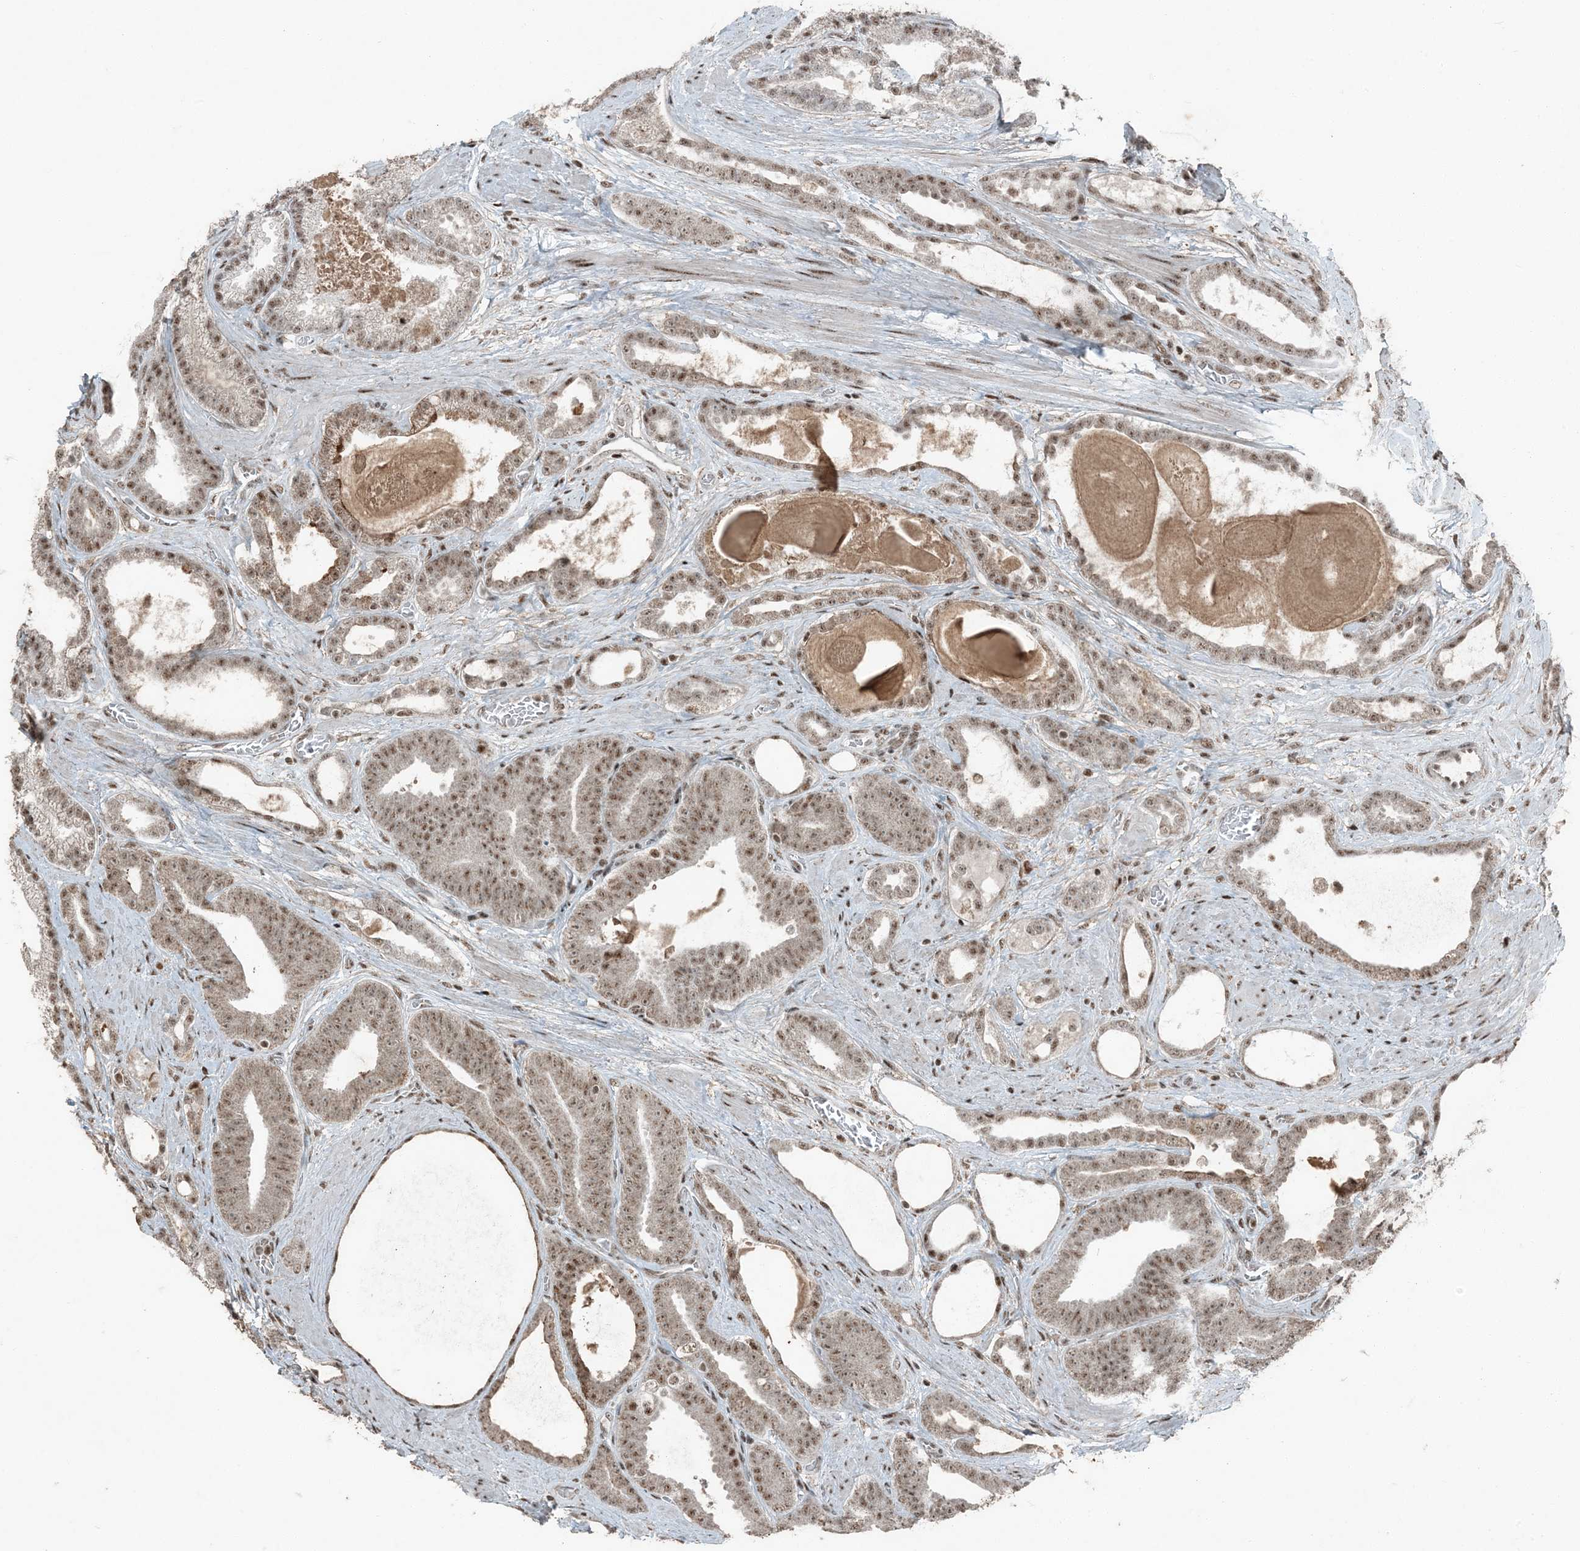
{"staining": {"intensity": "moderate", "quantity": ">75%", "location": "nuclear"}, "tissue": "prostate cancer", "cell_type": "Tumor cells", "image_type": "cancer", "snomed": [{"axis": "morphology", "description": "Adenocarcinoma, High grade"}, {"axis": "topography", "description": "Prostate"}], "caption": "Protein staining reveals moderate nuclear staining in about >75% of tumor cells in adenocarcinoma (high-grade) (prostate).", "gene": "TADA2B", "patient": {"sex": "male", "age": 60}}